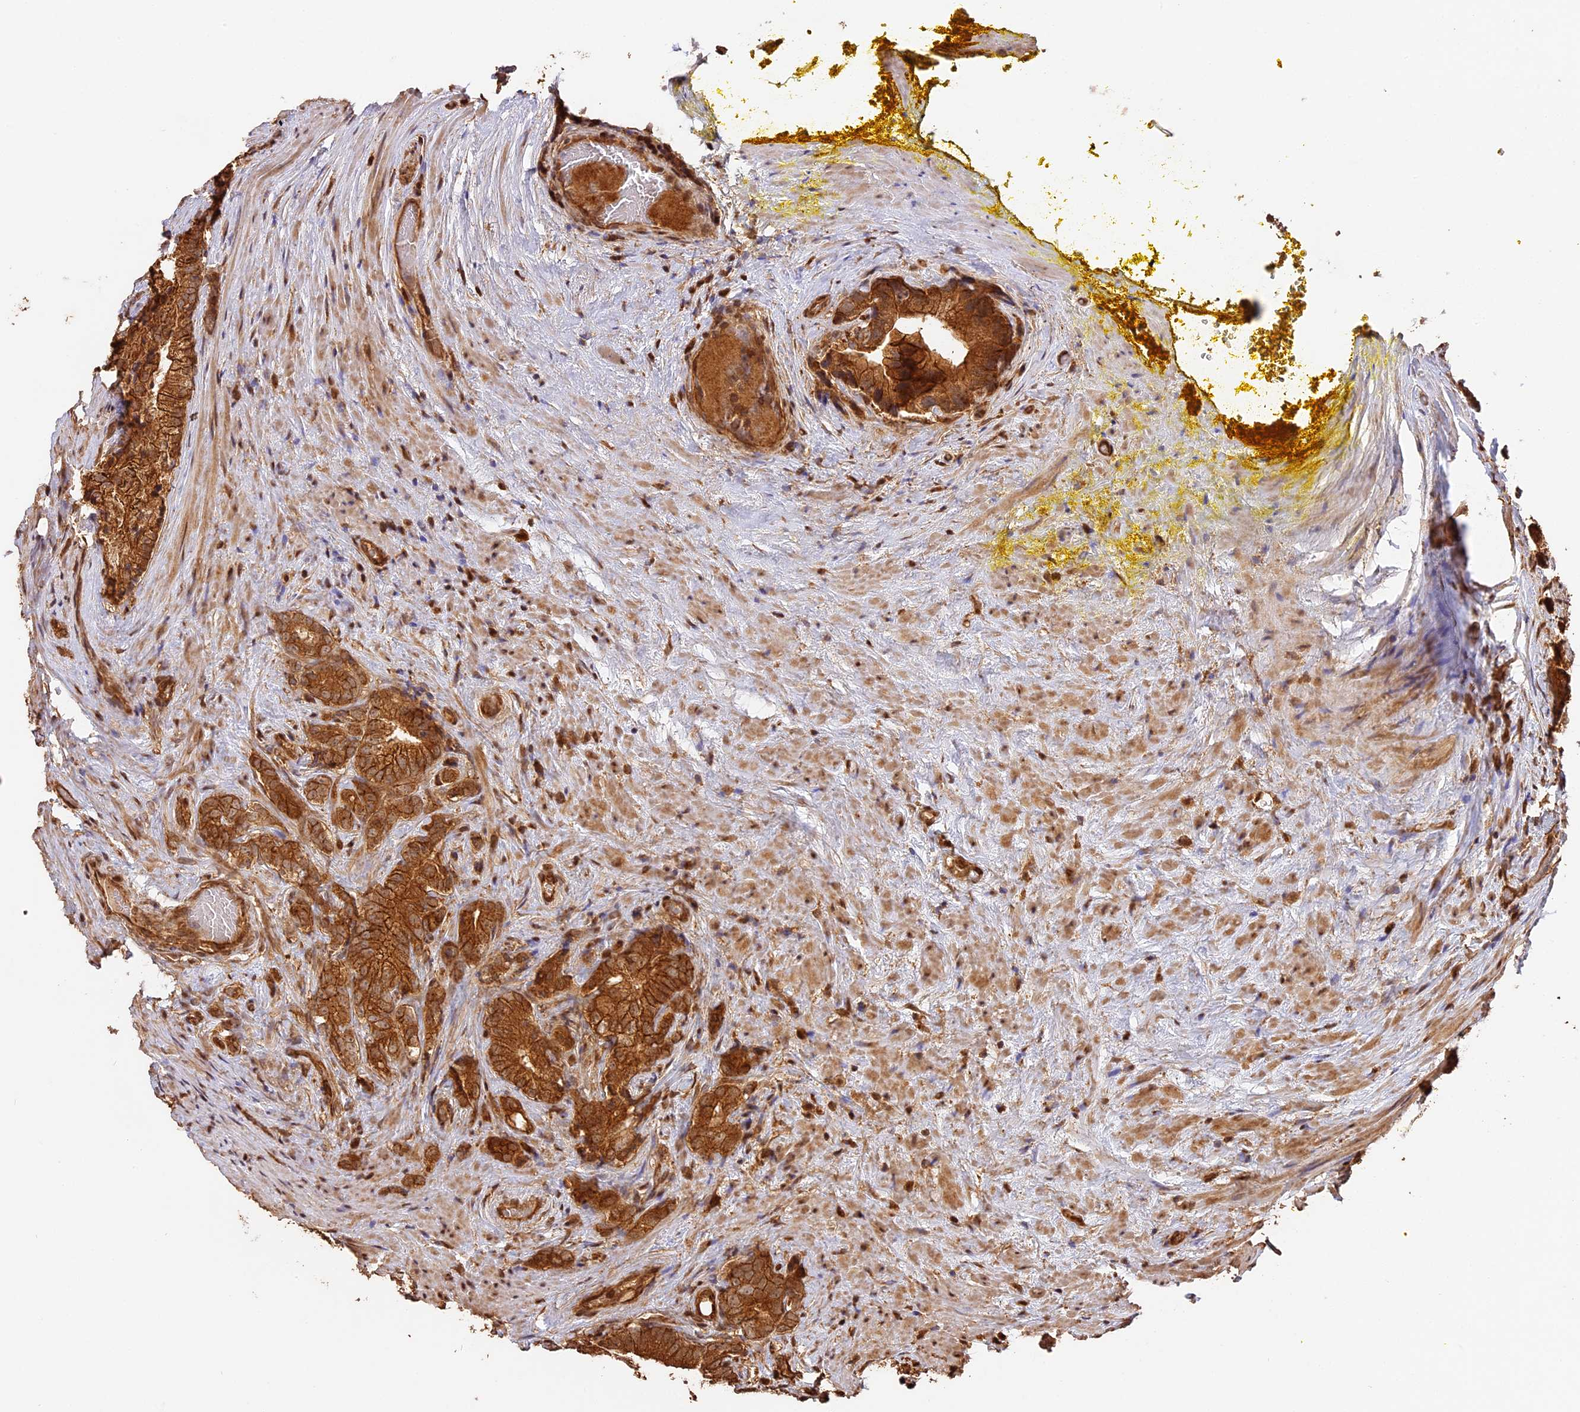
{"staining": {"intensity": "strong", "quantity": ">75%", "location": "cytoplasmic/membranous"}, "tissue": "prostate cancer", "cell_type": "Tumor cells", "image_type": "cancer", "snomed": [{"axis": "morphology", "description": "Adenocarcinoma, Low grade"}, {"axis": "topography", "description": "Prostate"}], "caption": "About >75% of tumor cells in adenocarcinoma (low-grade) (prostate) show strong cytoplasmic/membranous protein expression as visualized by brown immunohistochemical staining.", "gene": "PPP1R37", "patient": {"sex": "male", "age": 71}}